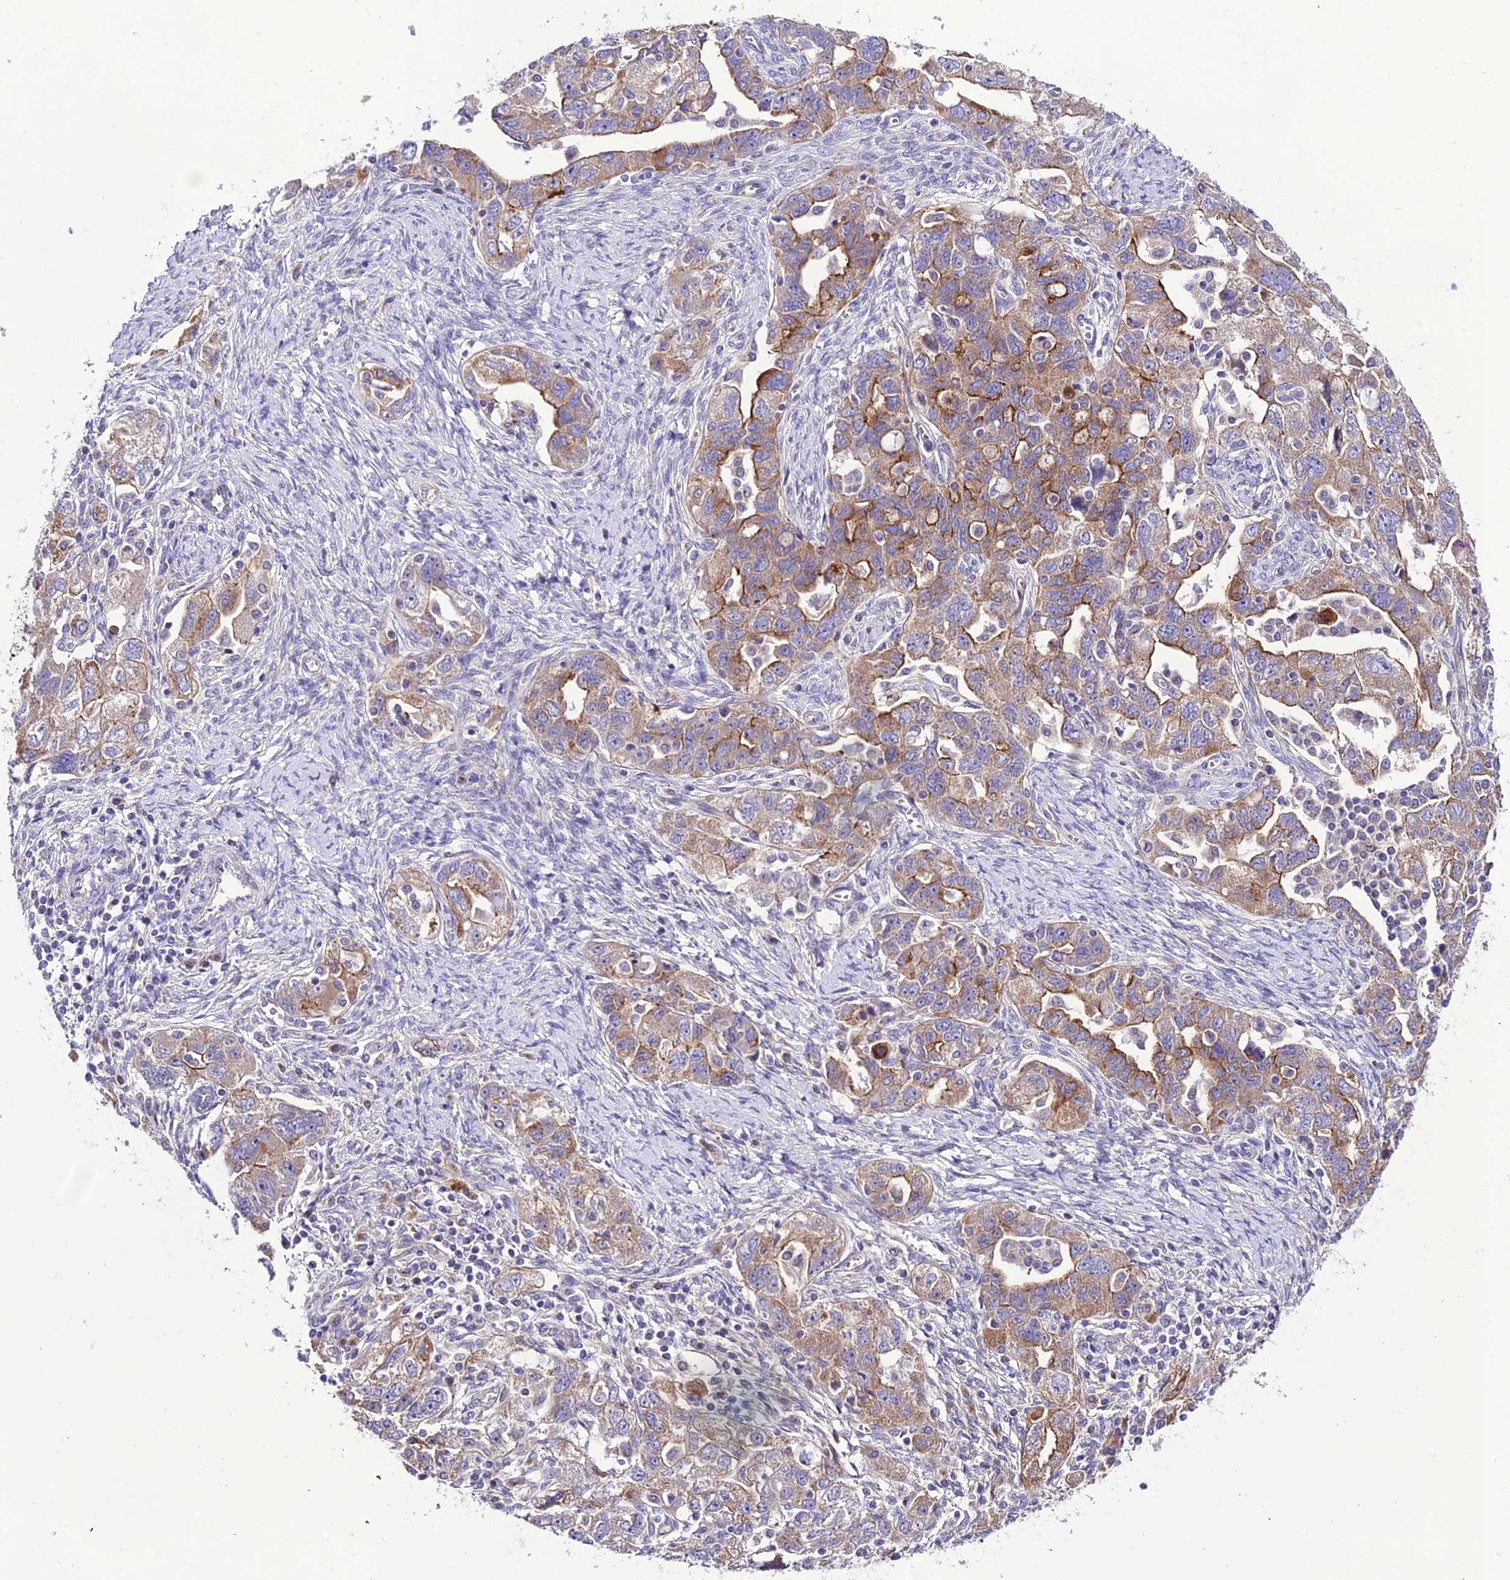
{"staining": {"intensity": "strong", "quantity": "25%-75%", "location": "cytoplasmic/membranous"}, "tissue": "ovarian cancer", "cell_type": "Tumor cells", "image_type": "cancer", "snomed": [{"axis": "morphology", "description": "Carcinoma, NOS"}, {"axis": "morphology", "description": "Cystadenocarcinoma, serous, NOS"}, {"axis": "topography", "description": "Ovary"}], "caption": "Protein staining by IHC displays strong cytoplasmic/membranous staining in approximately 25%-75% of tumor cells in ovarian cancer. The staining was performed using DAB to visualize the protein expression in brown, while the nuclei were stained in blue with hematoxylin (Magnification: 20x).", "gene": "LACTB2", "patient": {"sex": "female", "age": 69}}